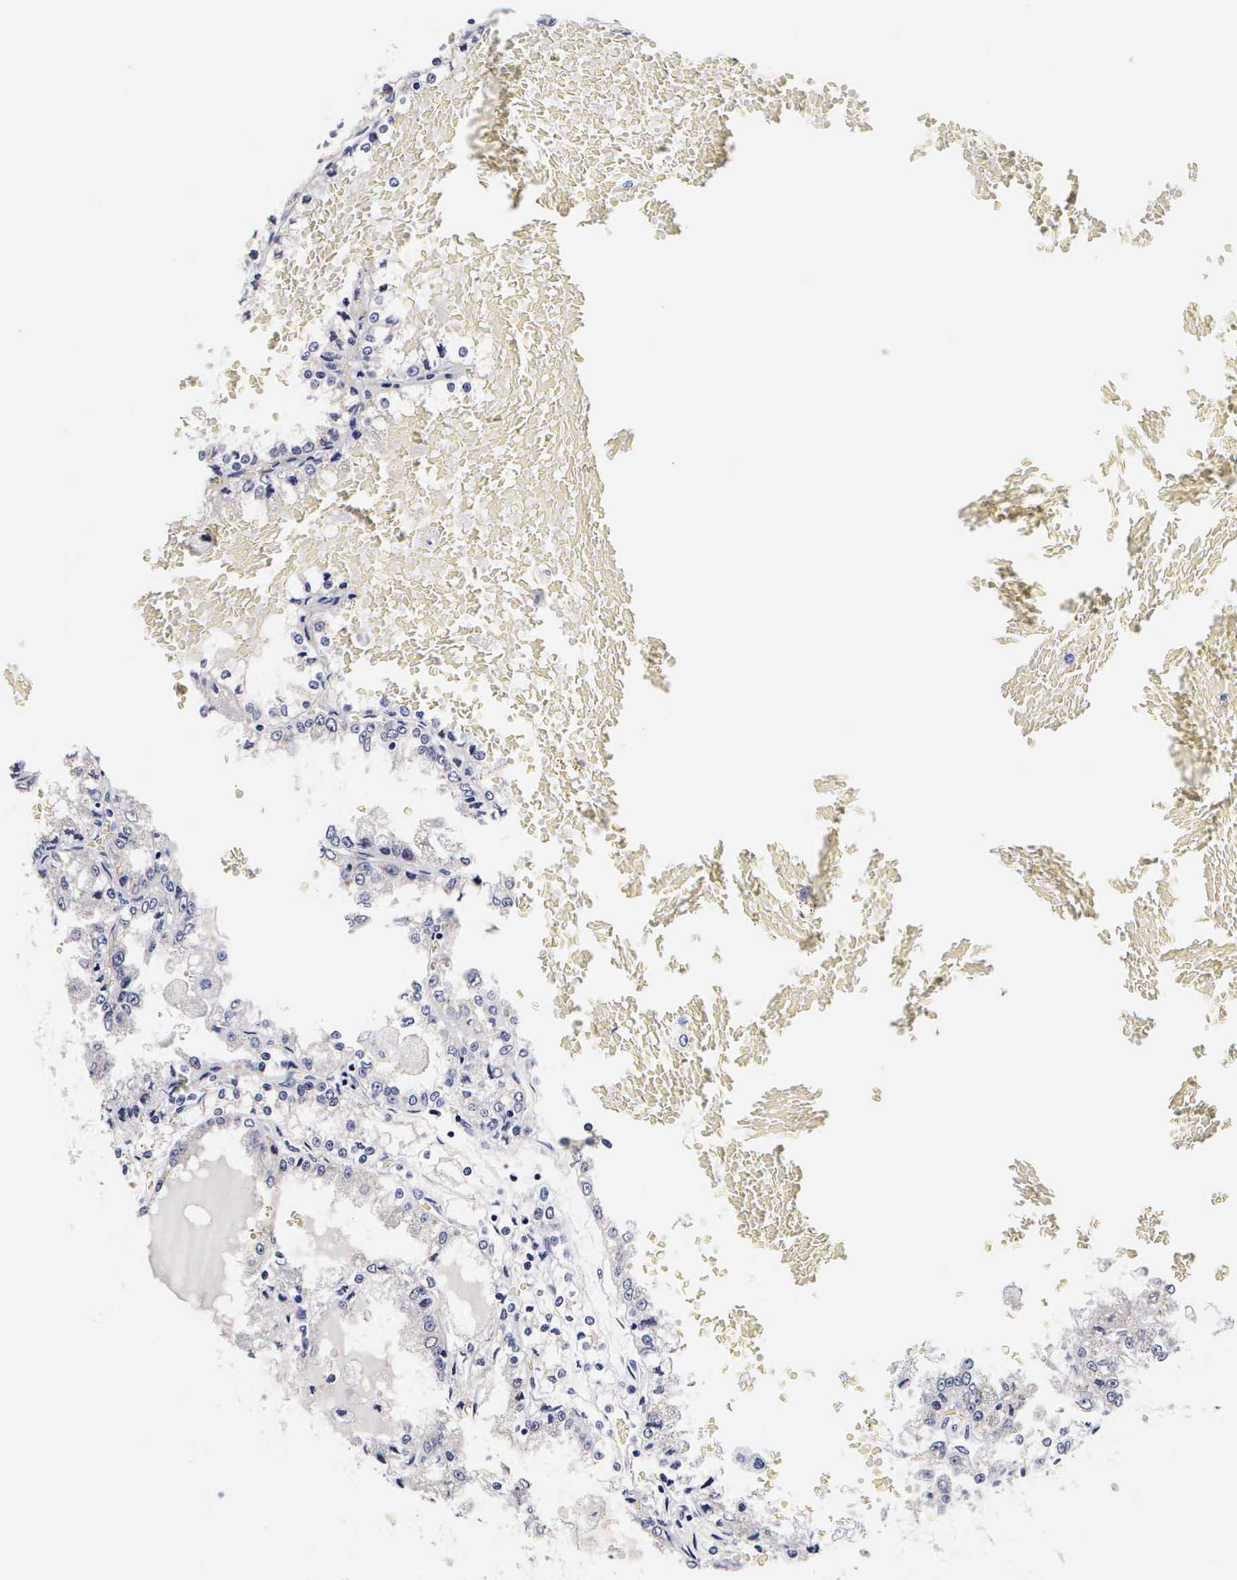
{"staining": {"intensity": "negative", "quantity": "none", "location": "none"}, "tissue": "renal cancer", "cell_type": "Tumor cells", "image_type": "cancer", "snomed": [{"axis": "morphology", "description": "Adenocarcinoma, NOS"}, {"axis": "topography", "description": "Kidney"}], "caption": "IHC micrograph of human renal adenocarcinoma stained for a protein (brown), which shows no staining in tumor cells.", "gene": "RNASE6", "patient": {"sex": "female", "age": 56}}